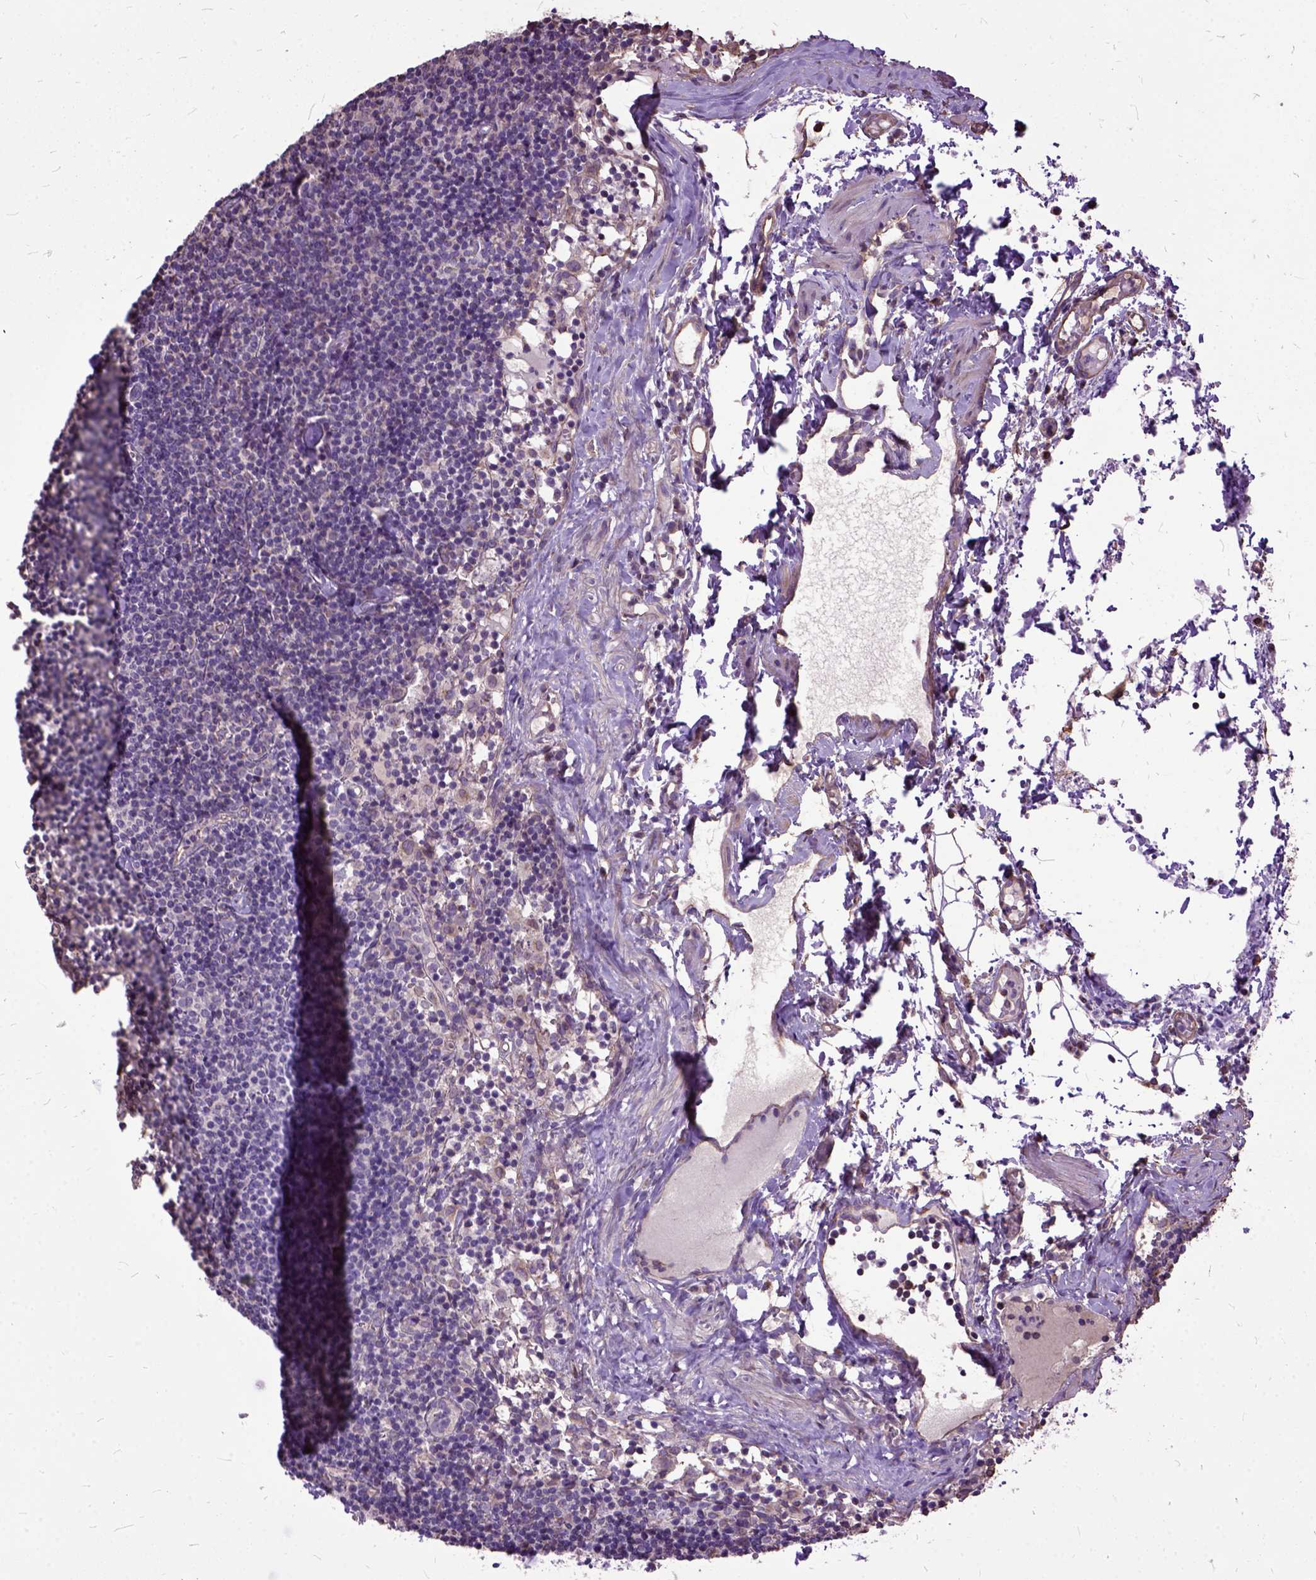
{"staining": {"intensity": "negative", "quantity": "none", "location": "none"}, "tissue": "lymph node", "cell_type": "Germinal center cells", "image_type": "normal", "snomed": [{"axis": "morphology", "description": "Normal tissue, NOS"}, {"axis": "topography", "description": "Lymph node"}], "caption": "Immunohistochemical staining of unremarkable lymph node reveals no significant positivity in germinal center cells.", "gene": "AREG", "patient": {"sex": "female", "age": 52}}